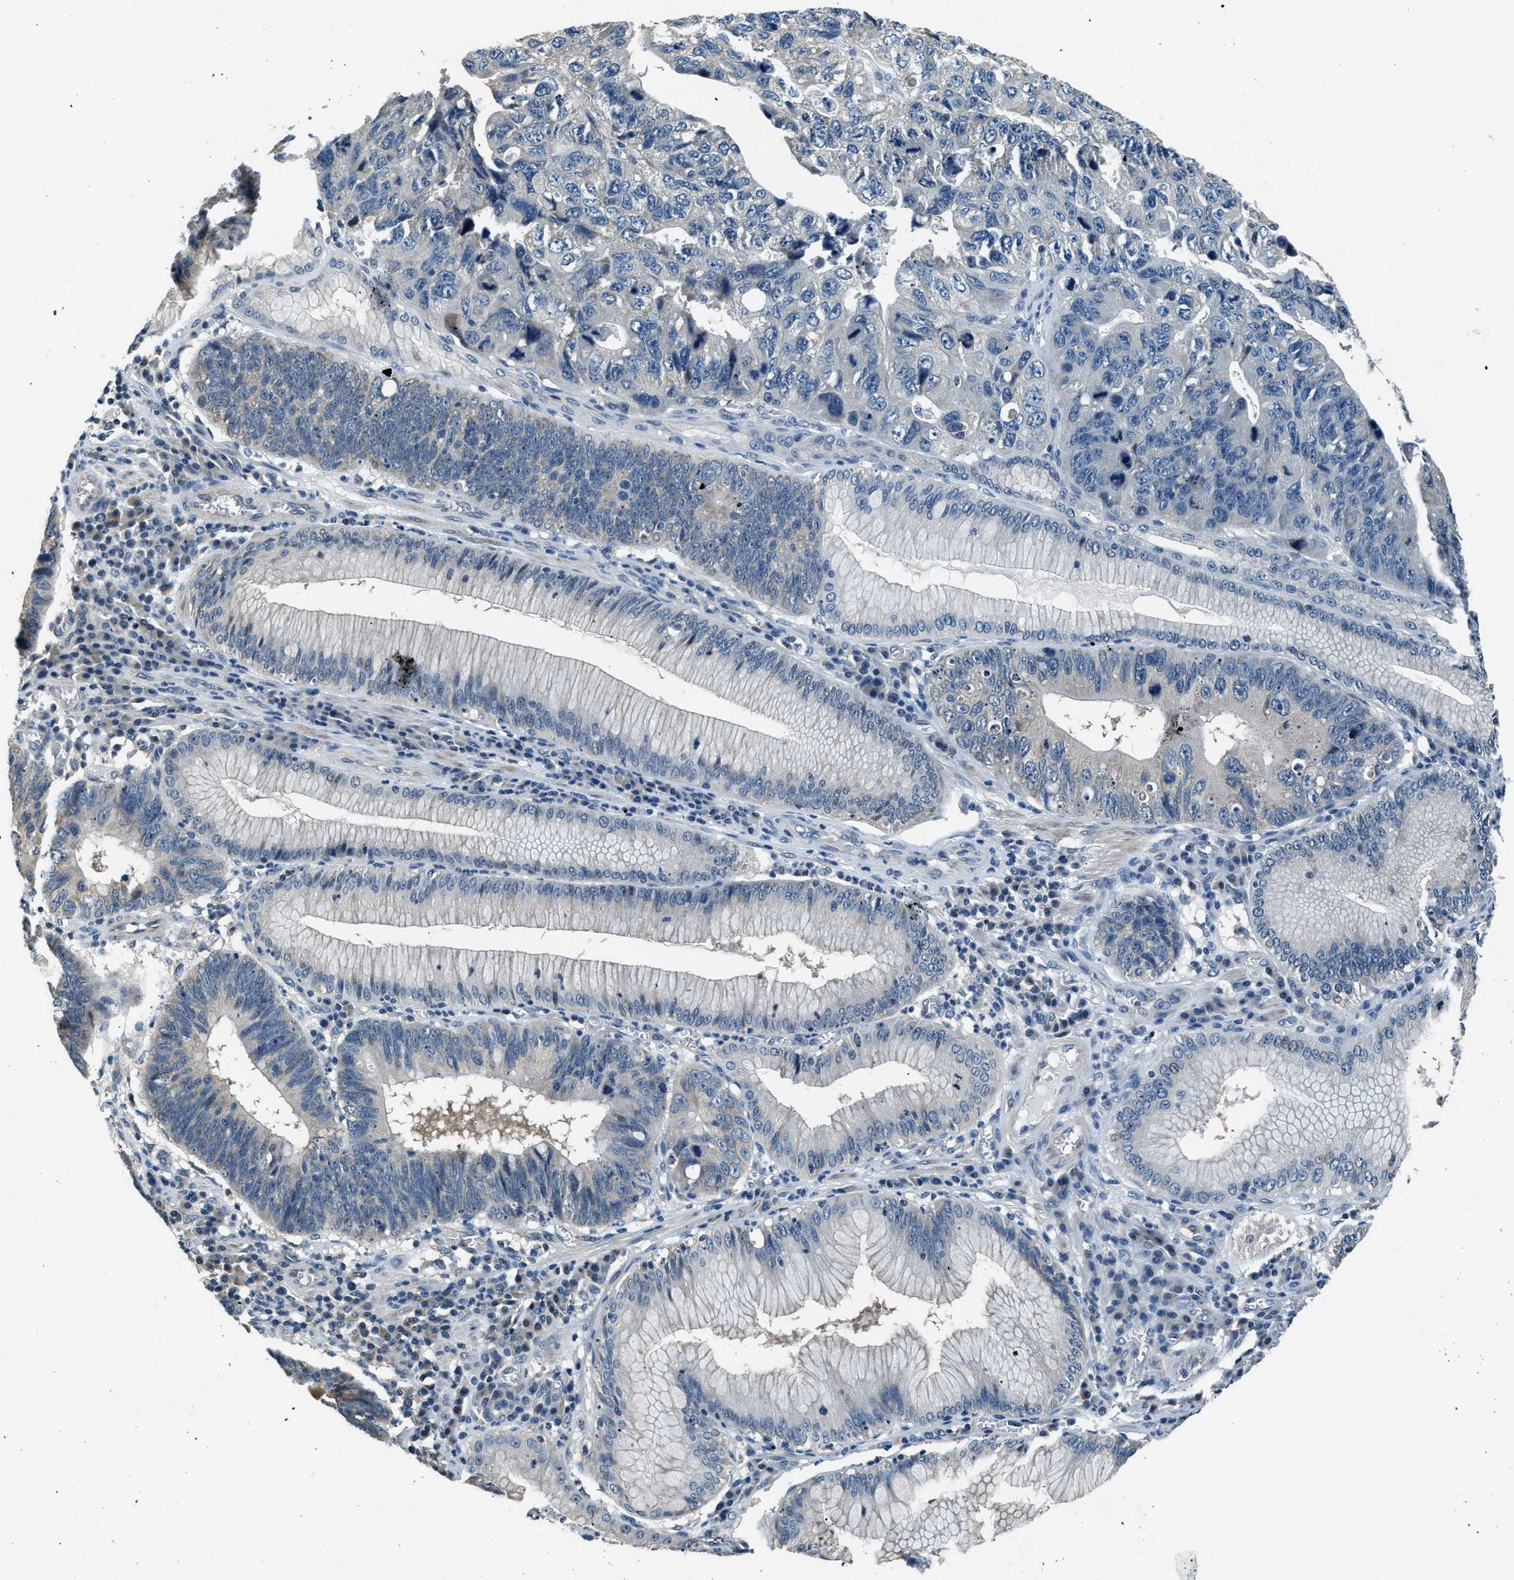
{"staining": {"intensity": "weak", "quantity": "<25%", "location": "cytoplasmic/membranous"}, "tissue": "stomach cancer", "cell_type": "Tumor cells", "image_type": "cancer", "snomed": [{"axis": "morphology", "description": "Adenocarcinoma, NOS"}, {"axis": "topography", "description": "Stomach"}], "caption": "High power microscopy photomicrograph of an immunohistochemistry micrograph of stomach adenocarcinoma, revealing no significant positivity in tumor cells.", "gene": "NME8", "patient": {"sex": "male", "age": 59}}